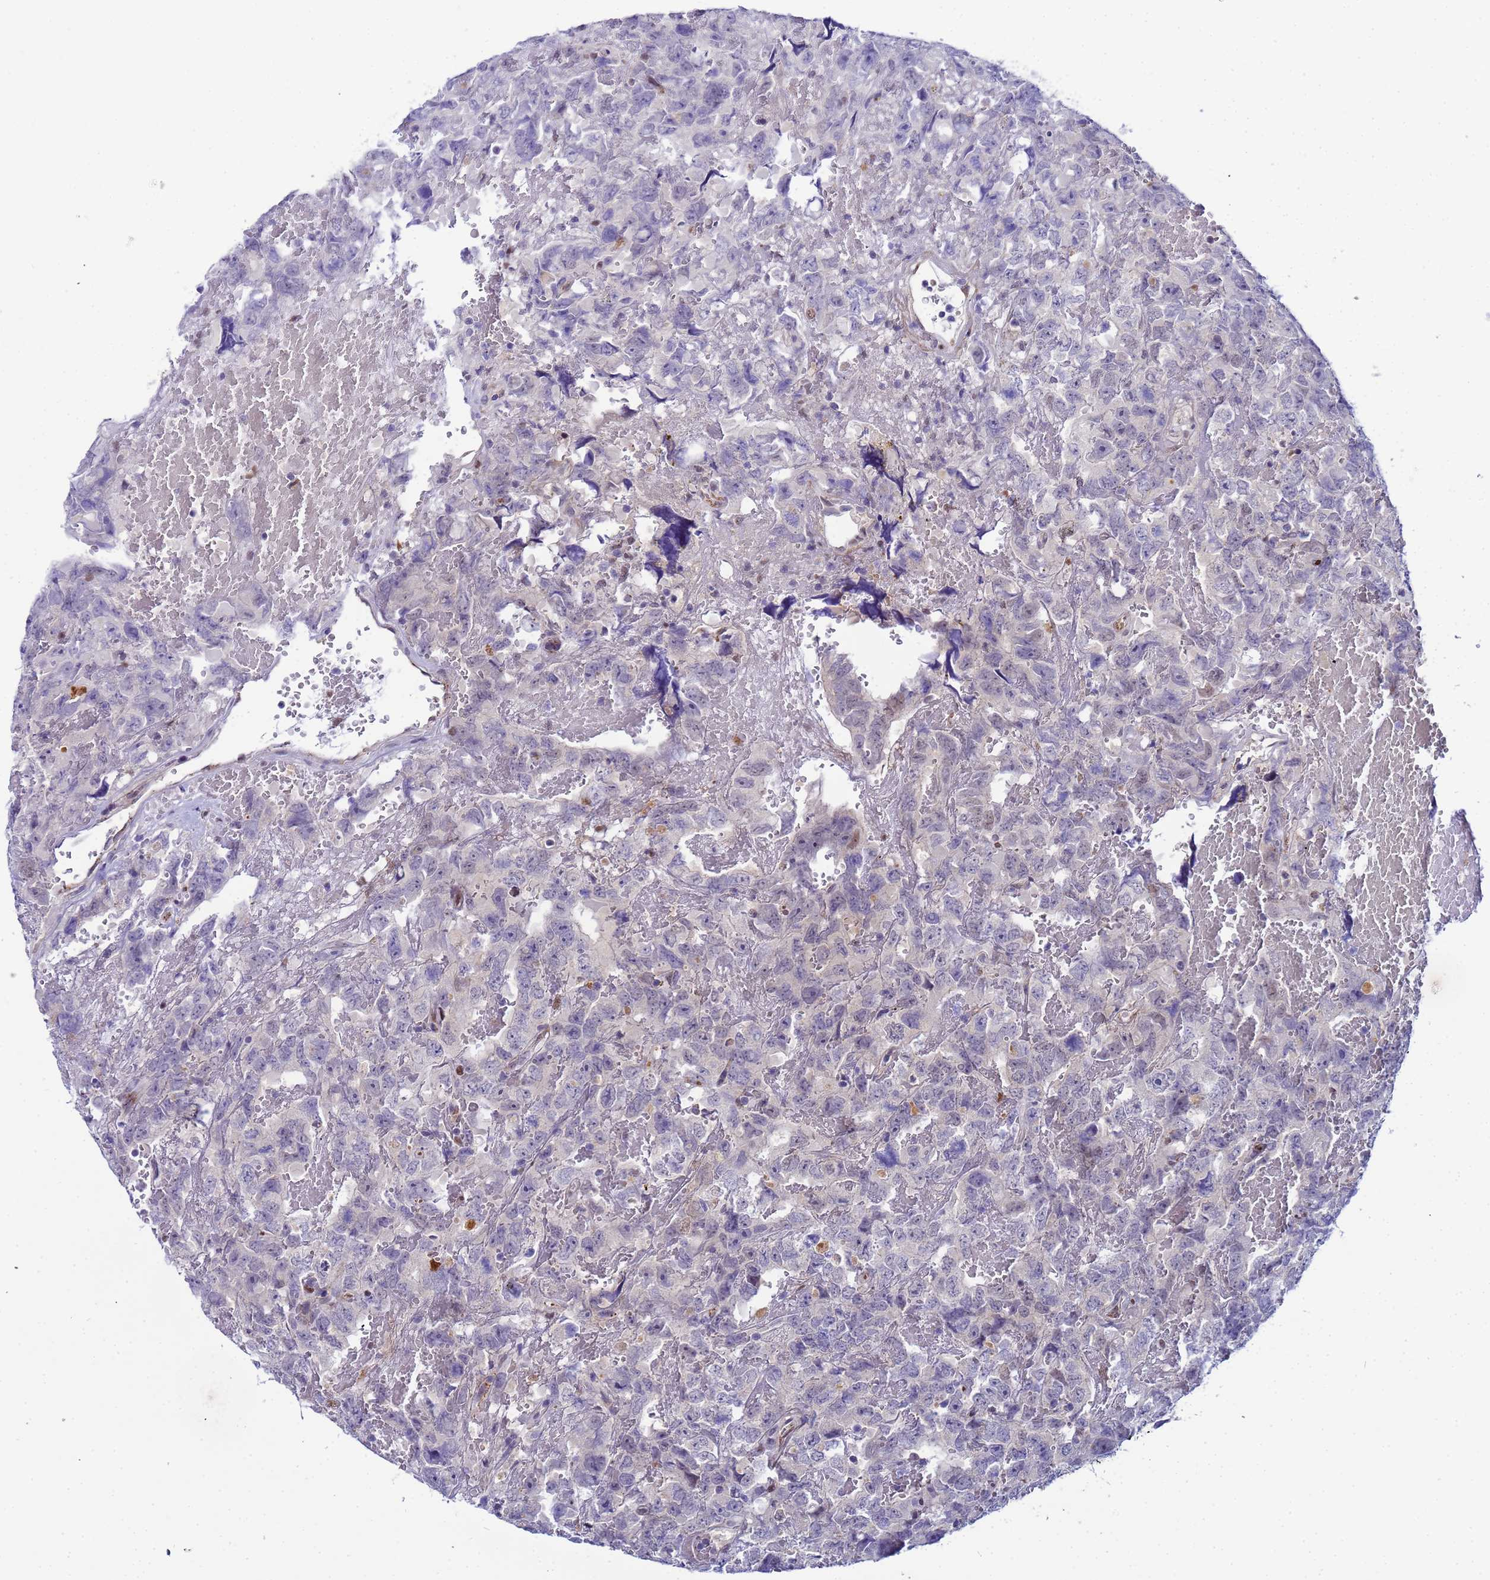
{"staining": {"intensity": "negative", "quantity": "none", "location": "none"}, "tissue": "testis cancer", "cell_type": "Tumor cells", "image_type": "cancer", "snomed": [{"axis": "morphology", "description": "Carcinoma, Embryonal, NOS"}, {"axis": "topography", "description": "Testis"}], "caption": "The photomicrograph demonstrates no significant staining in tumor cells of embryonal carcinoma (testis).", "gene": "SLC25A37", "patient": {"sex": "male", "age": 45}}